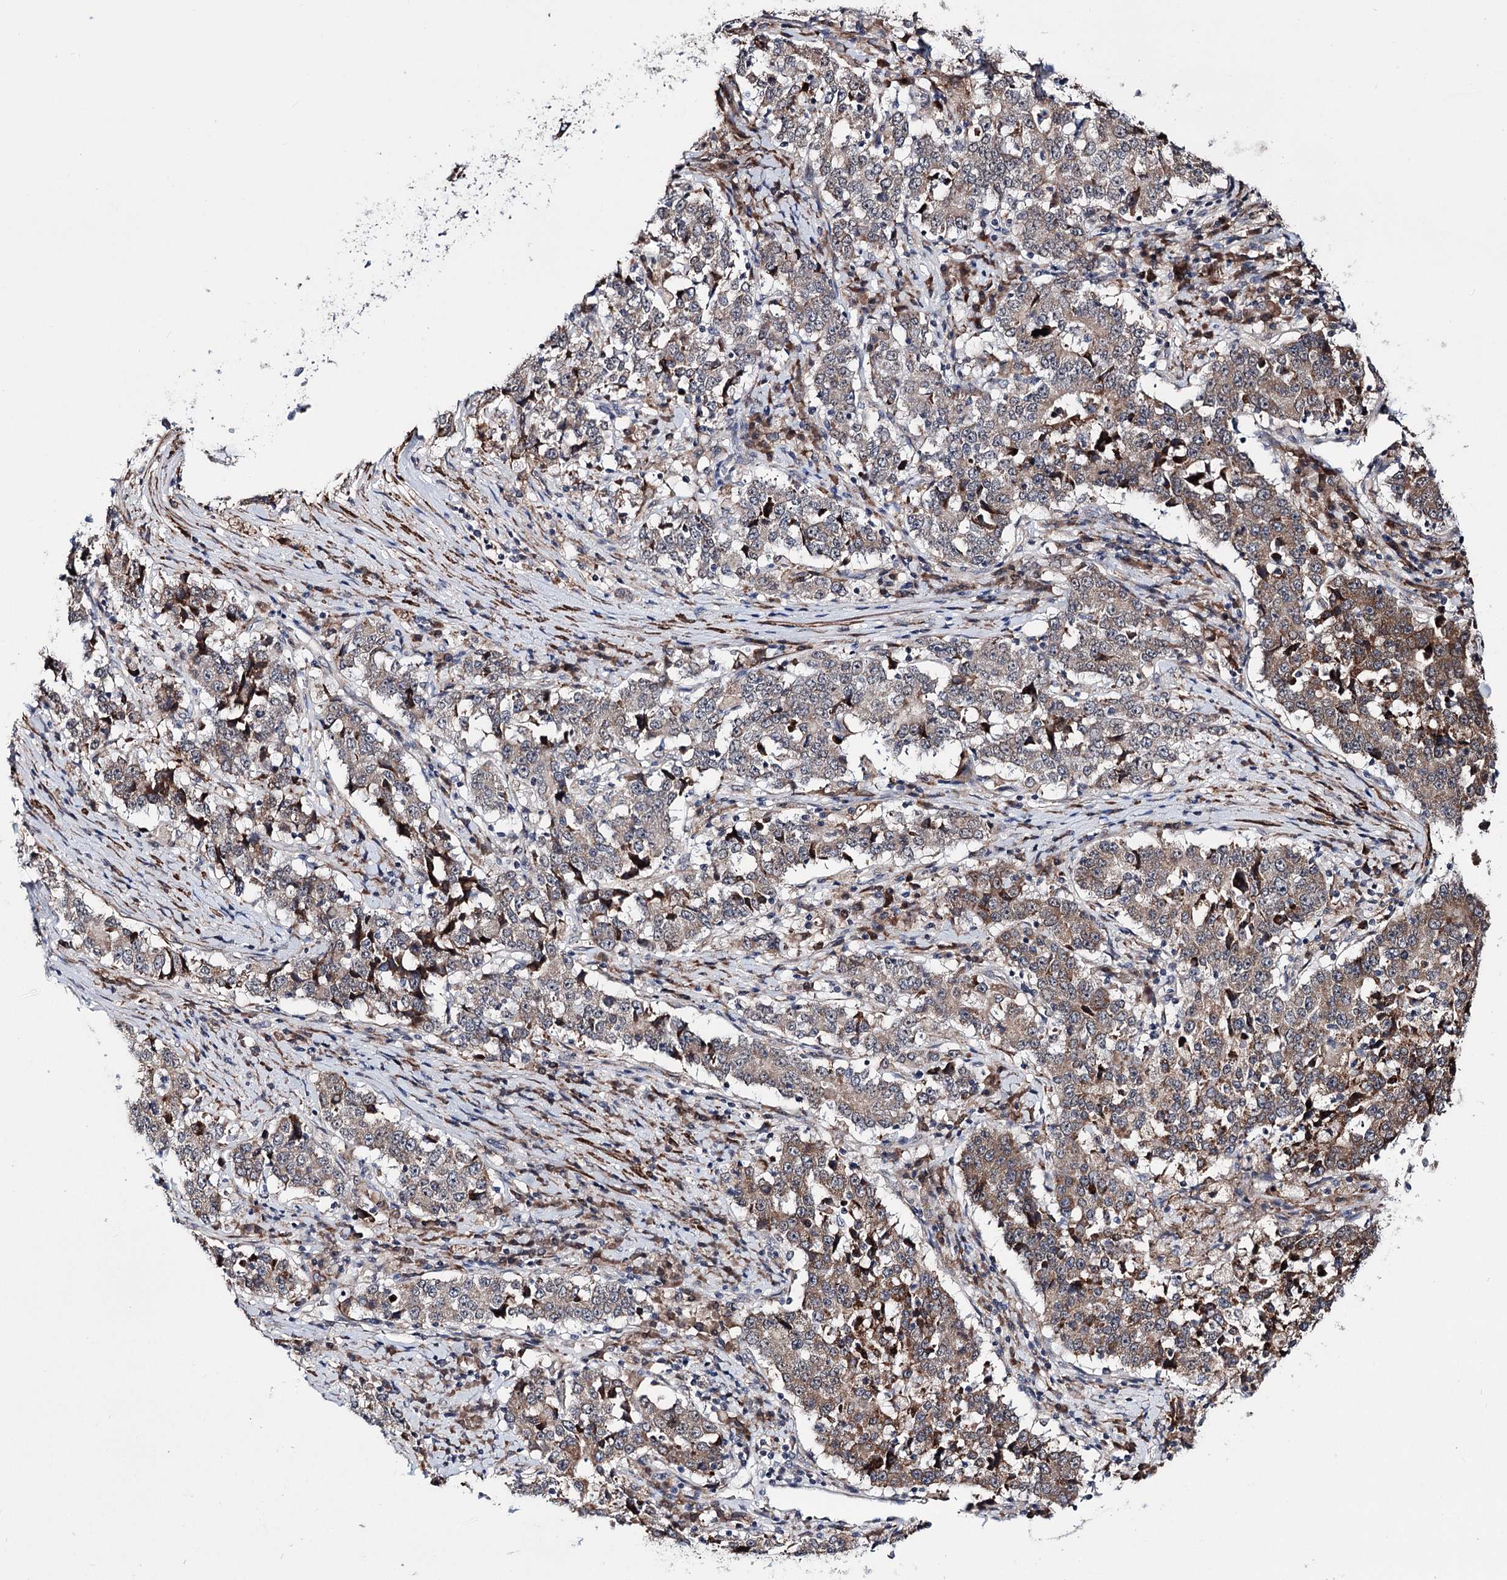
{"staining": {"intensity": "weak", "quantity": "<25%", "location": "cytoplasmic/membranous"}, "tissue": "stomach cancer", "cell_type": "Tumor cells", "image_type": "cancer", "snomed": [{"axis": "morphology", "description": "Adenocarcinoma, NOS"}, {"axis": "topography", "description": "Stomach"}], "caption": "Human stomach adenocarcinoma stained for a protein using immunohistochemistry (IHC) displays no staining in tumor cells.", "gene": "PPRC1", "patient": {"sex": "male", "age": 59}}